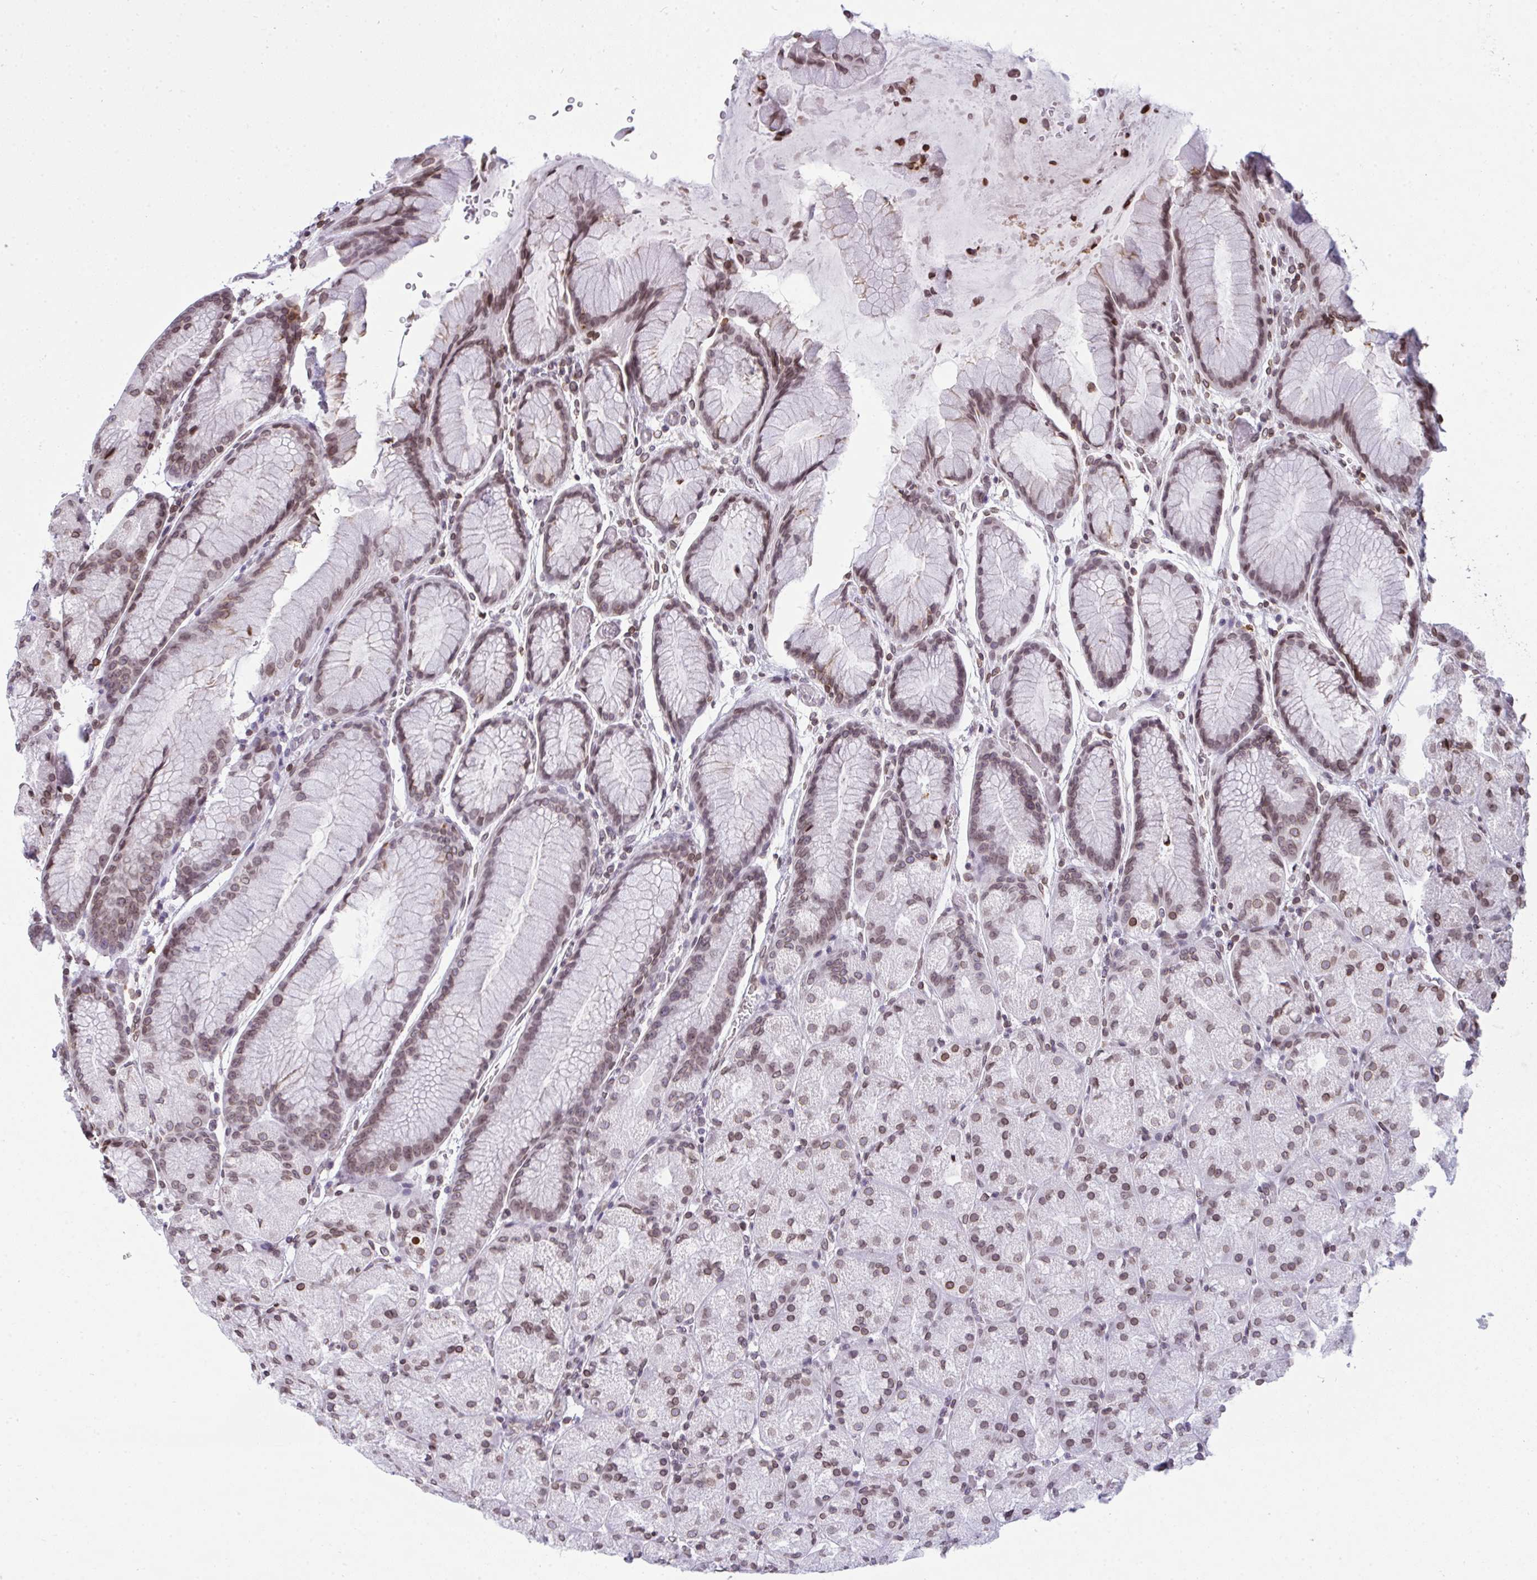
{"staining": {"intensity": "weak", "quantity": ">75%", "location": "cytoplasmic/membranous,nuclear"}, "tissue": "stomach", "cell_type": "Glandular cells", "image_type": "normal", "snomed": [{"axis": "morphology", "description": "Normal tissue, NOS"}, {"axis": "topography", "description": "Stomach, upper"}, {"axis": "topography", "description": "Stomach"}], "caption": "Brown immunohistochemical staining in benign stomach reveals weak cytoplasmic/membranous,nuclear staining in about >75% of glandular cells.", "gene": "LMNB2", "patient": {"sex": "male", "age": 48}}